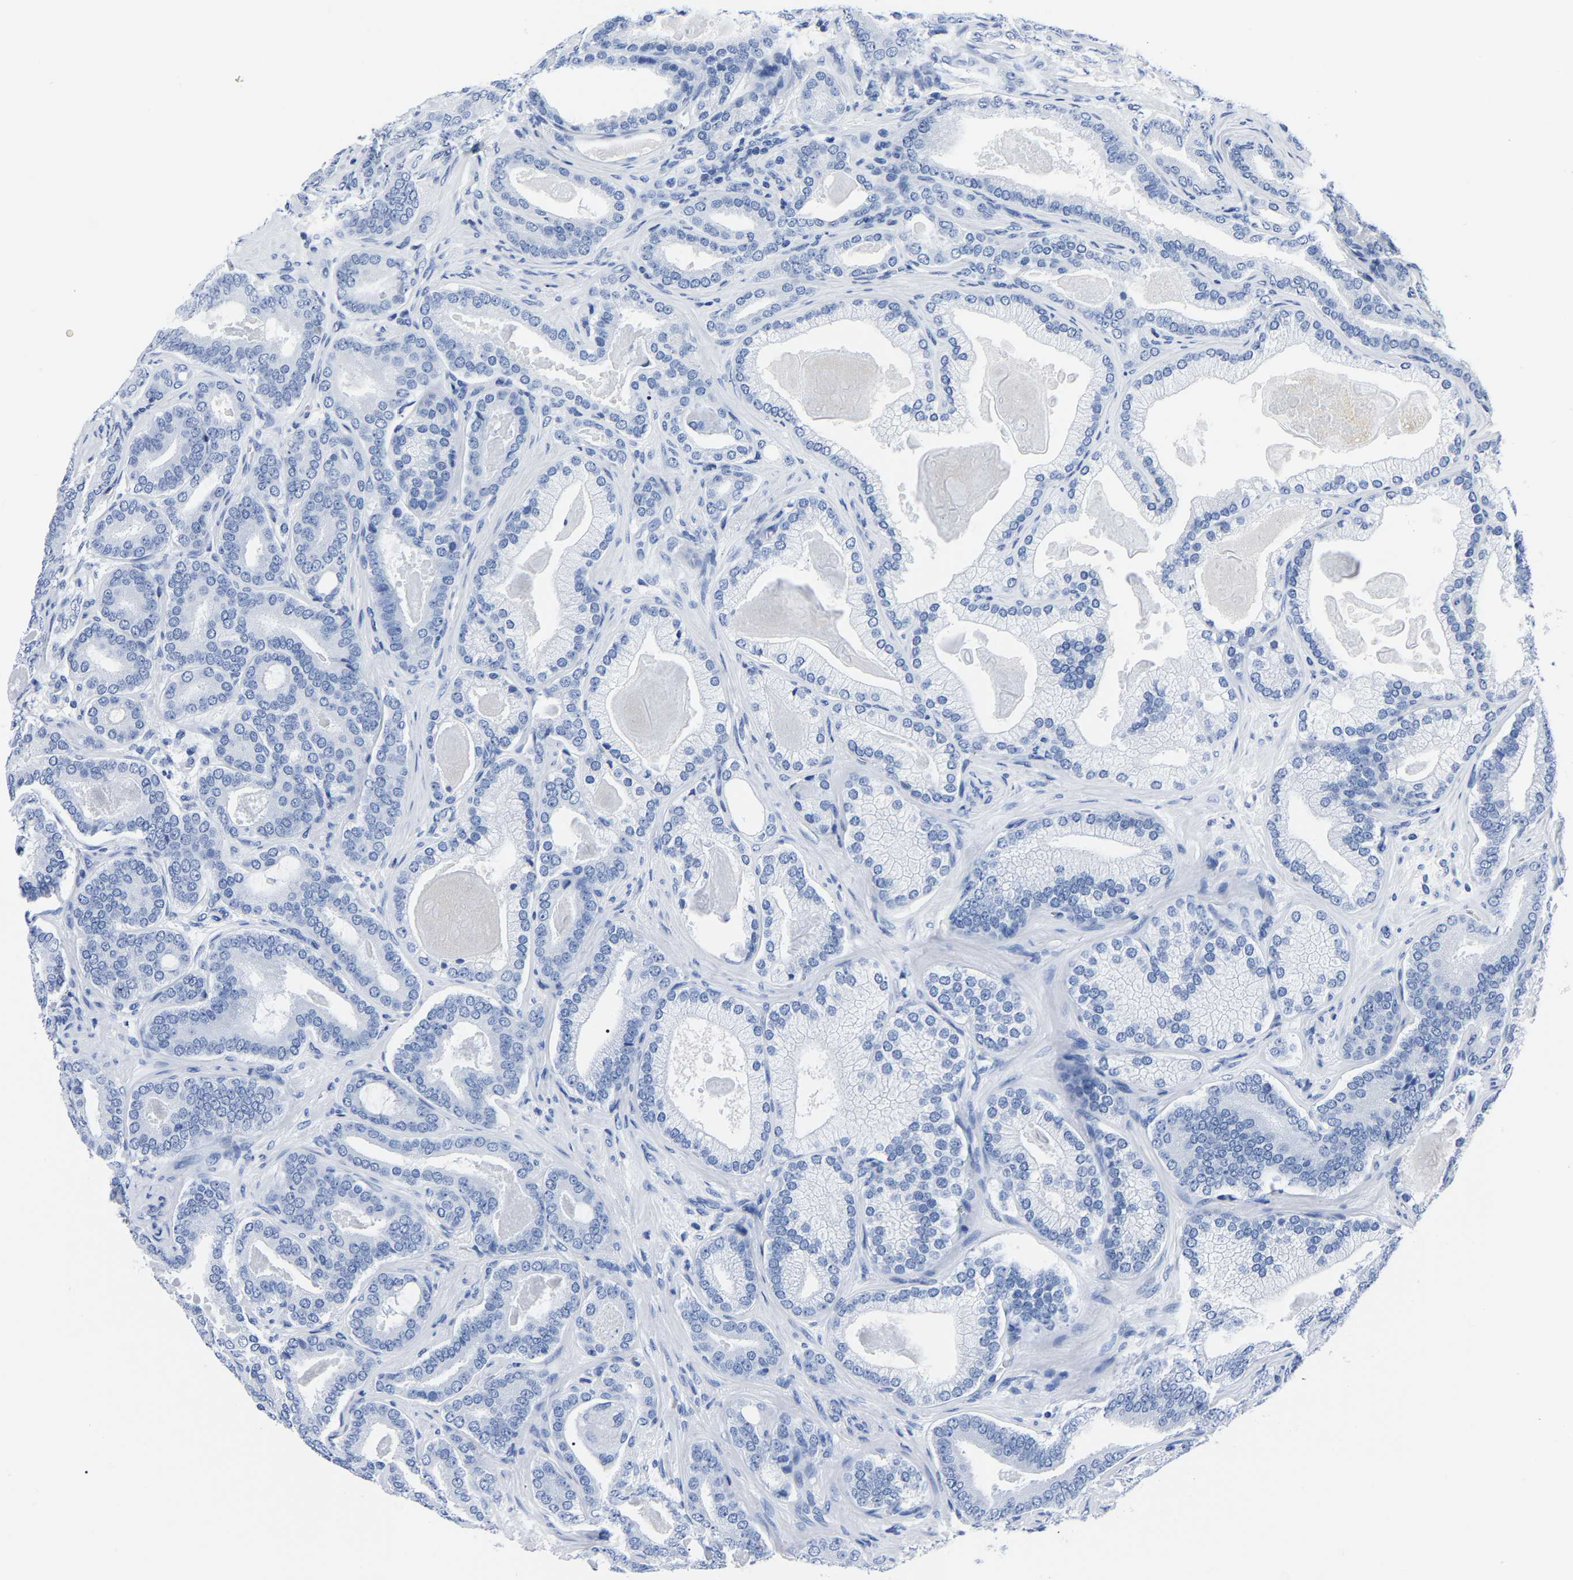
{"staining": {"intensity": "negative", "quantity": "none", "location": "none"}, "tissue": "prostate cancer", "cell_type": "Tumor cells", "image_type": "cancer", "snomed": [{"axis": "morphology", "description": "Adenocarcinoma, High grade"}, {"axis": "topography", "description": "Prostate"}], "caption": "Prostate cancer (adenocarcinoma (high-grade)) was stained to show a protein in brown. There is no significant staining in tumor cells.", "gene": "IMPG2", "patient": {"sex": "male", "age": 60}}